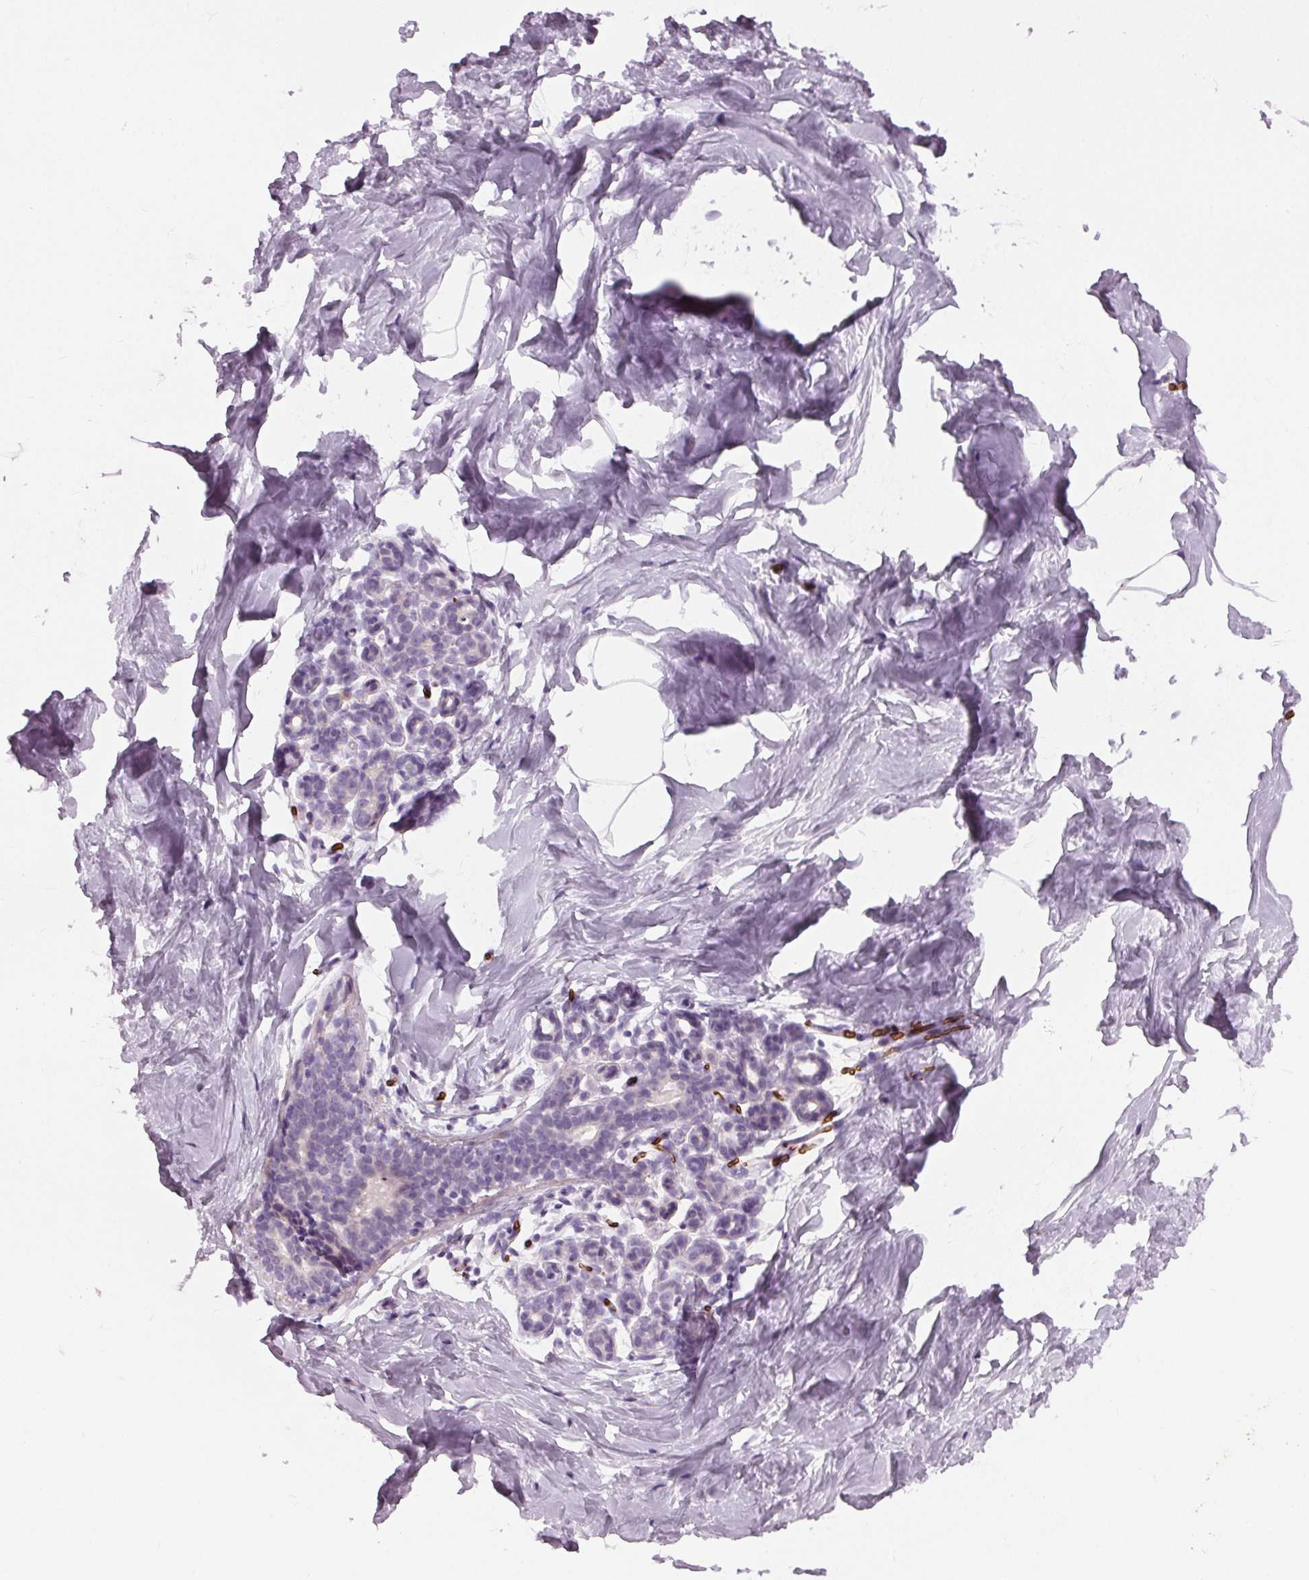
{"staining": {"intensity": "negative", "quantity": "none", "location": "none"}, "tissue": "breast", "cell_type": "Adipocytes", "image_type": "normal", "snomed": [{"axis": "morphology", "description": "Normal tissue, NOS"}, {"axis": "topography", "description": "Breast"}], "caption": "This is an immunohistochemistry micrograph of benign breast. There is no staining in adipocytes.", "gene": "SLC4A1", "patient": {"sex": "female", "age": 32}}